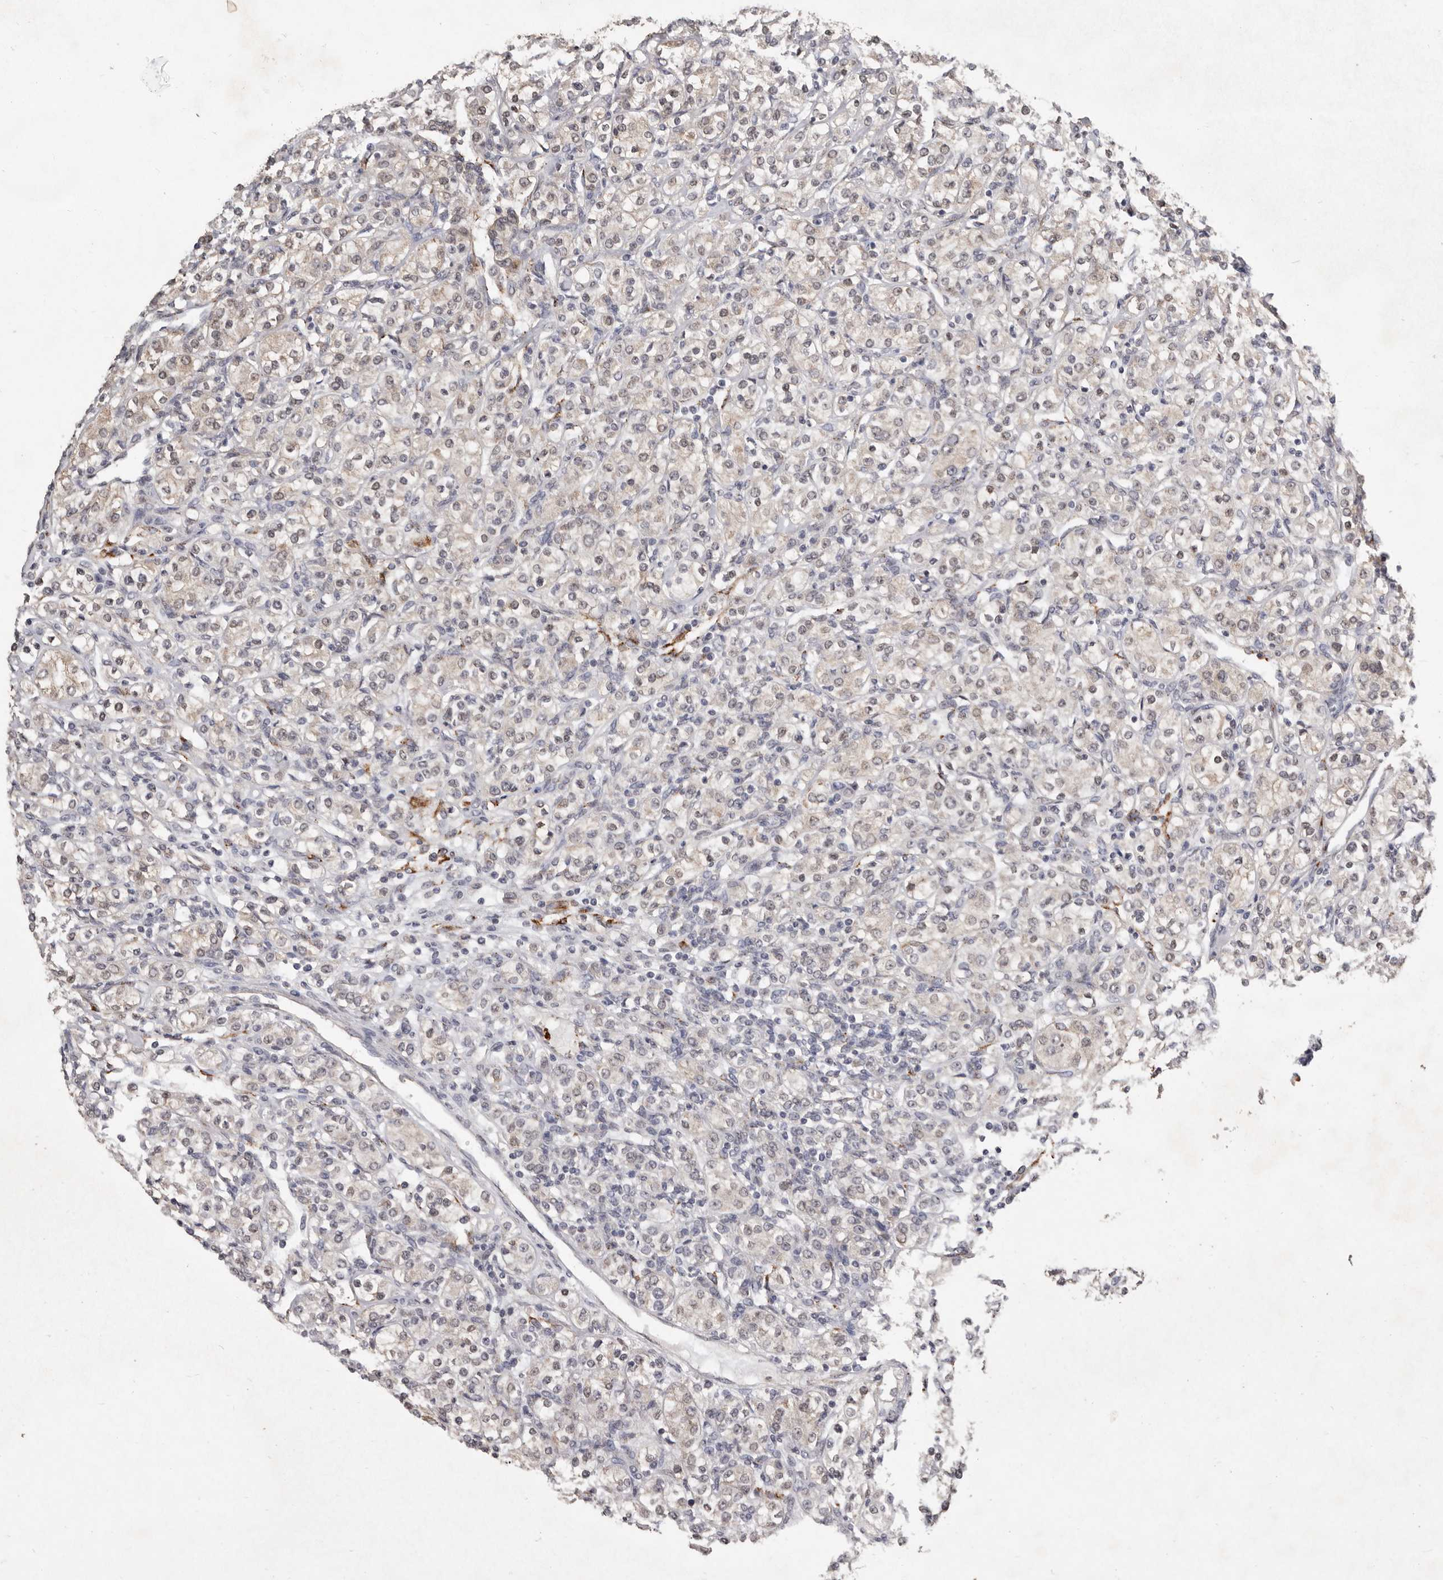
{"staining": {"intensity": "negative", "quantity": "none", "location": "none"}, "tissue": "renal cancer", "cell_type": "Tumor cells", "image_type": "cancer", "snomed": [{"axis": "morphology", "description": "Adenocarcinoma, NOS"}, {"axis": "topography", "description": "Kidney"}], "caption": "Tumor cells are negative for protein expression in human renal cancer (adenocarcinoma).", "gene": "SULT1E1", "patient": {"sex": "male", "age": 77}}